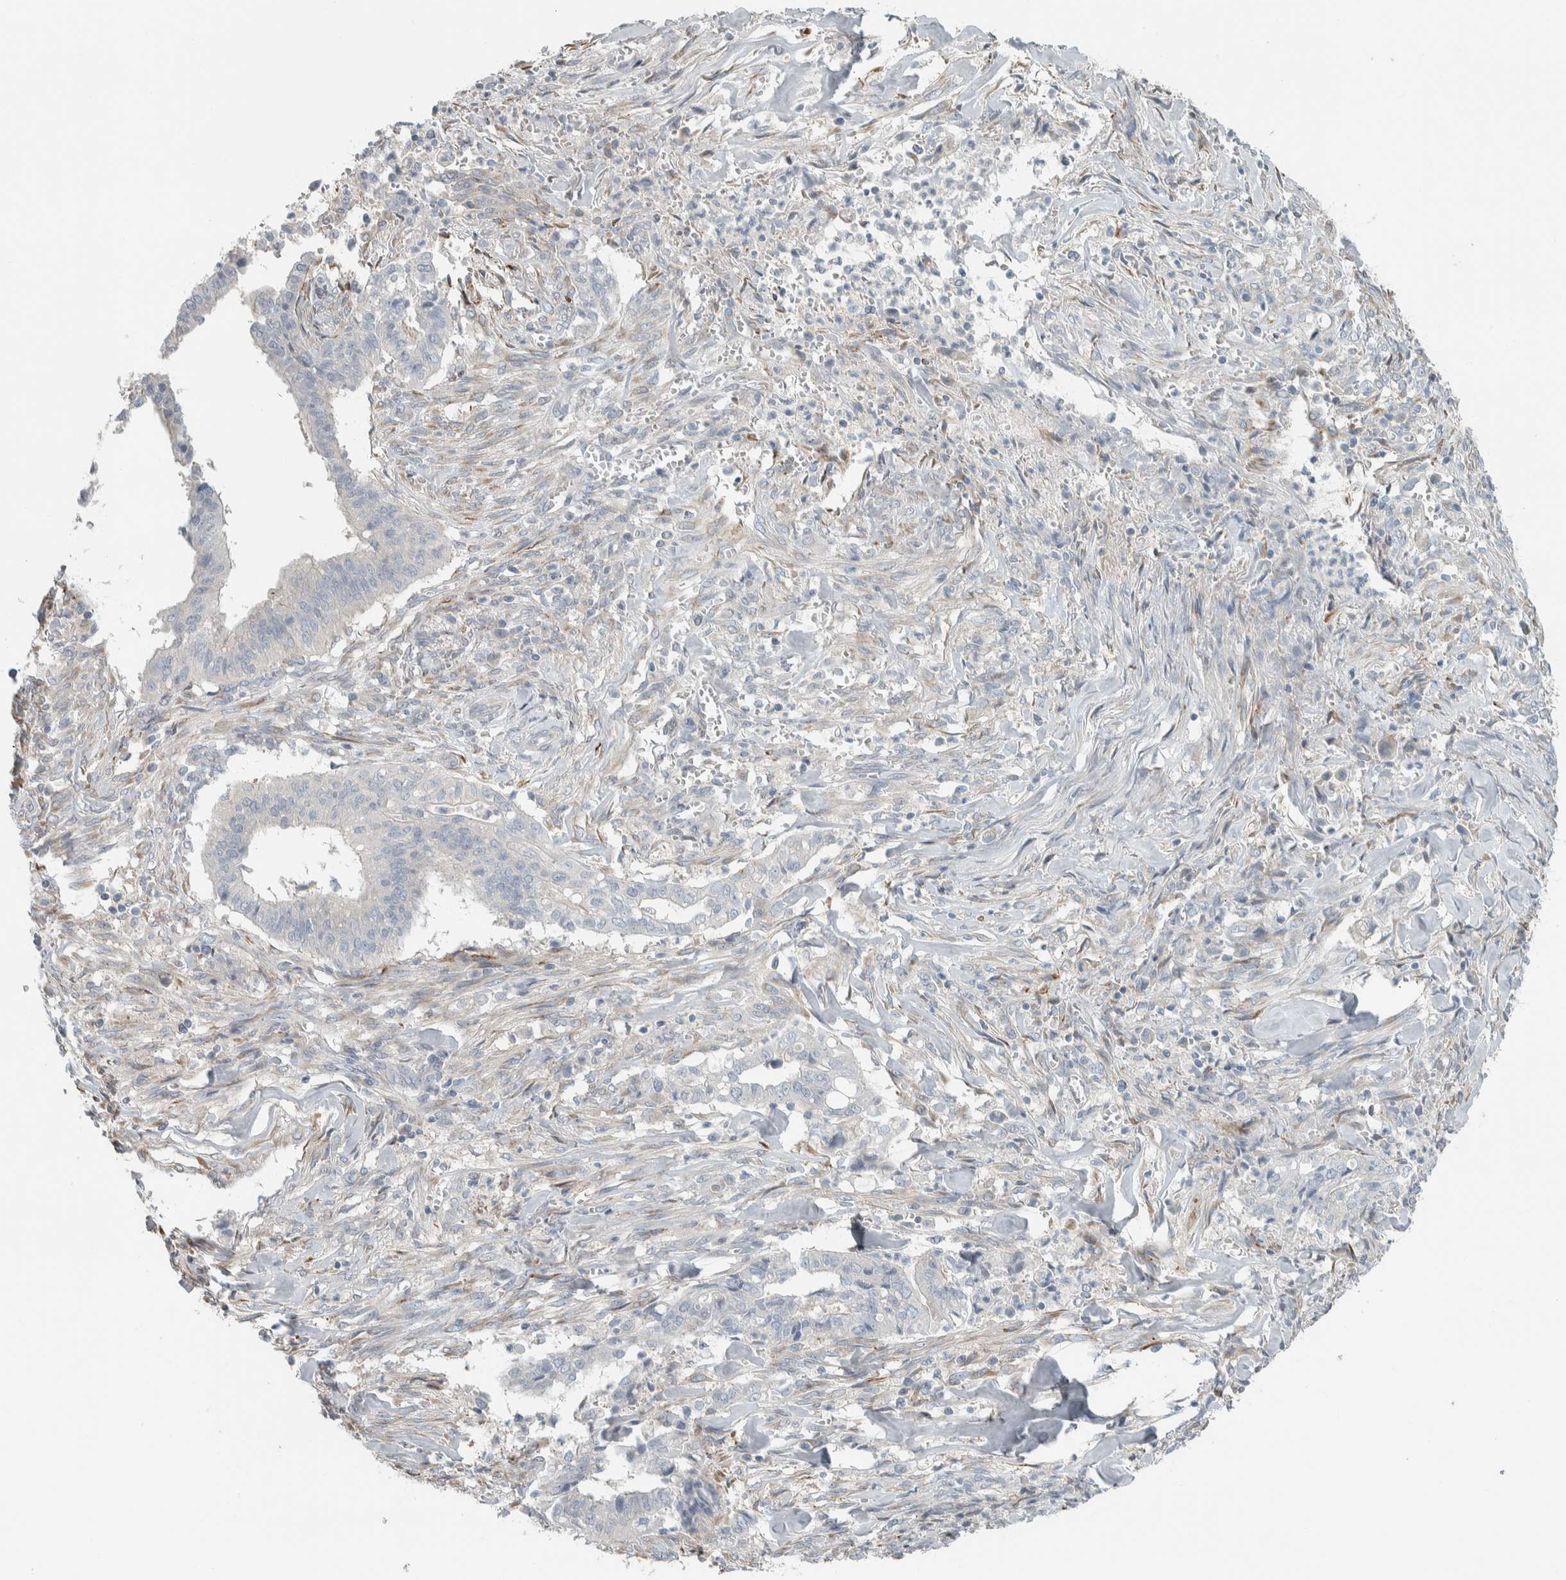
{"staining": {"intensity": "negative", "quantity": "none", "location": "none"}, "tissue": "cervical cancer", "cell_type": "Tumor cells", "image_type": "cancer", "snomed": [{"axis": "morphology", "description": "Adenocarcinoma, NOS"}, {"axis": "topography", "description": "Cervix"}], "caption": "This micrograph is of cervical cancer (adenocarcinoma) stained with immunohistochemistry to label a protein in brown with the nuclei are counter-stained blue. There is no positivity in tumor cells. (Immunohistochemistry (ihc), brightfield microscopy, high magnification).", "gene": "HGS", "patient": {"sex": "female", "age": 44}}